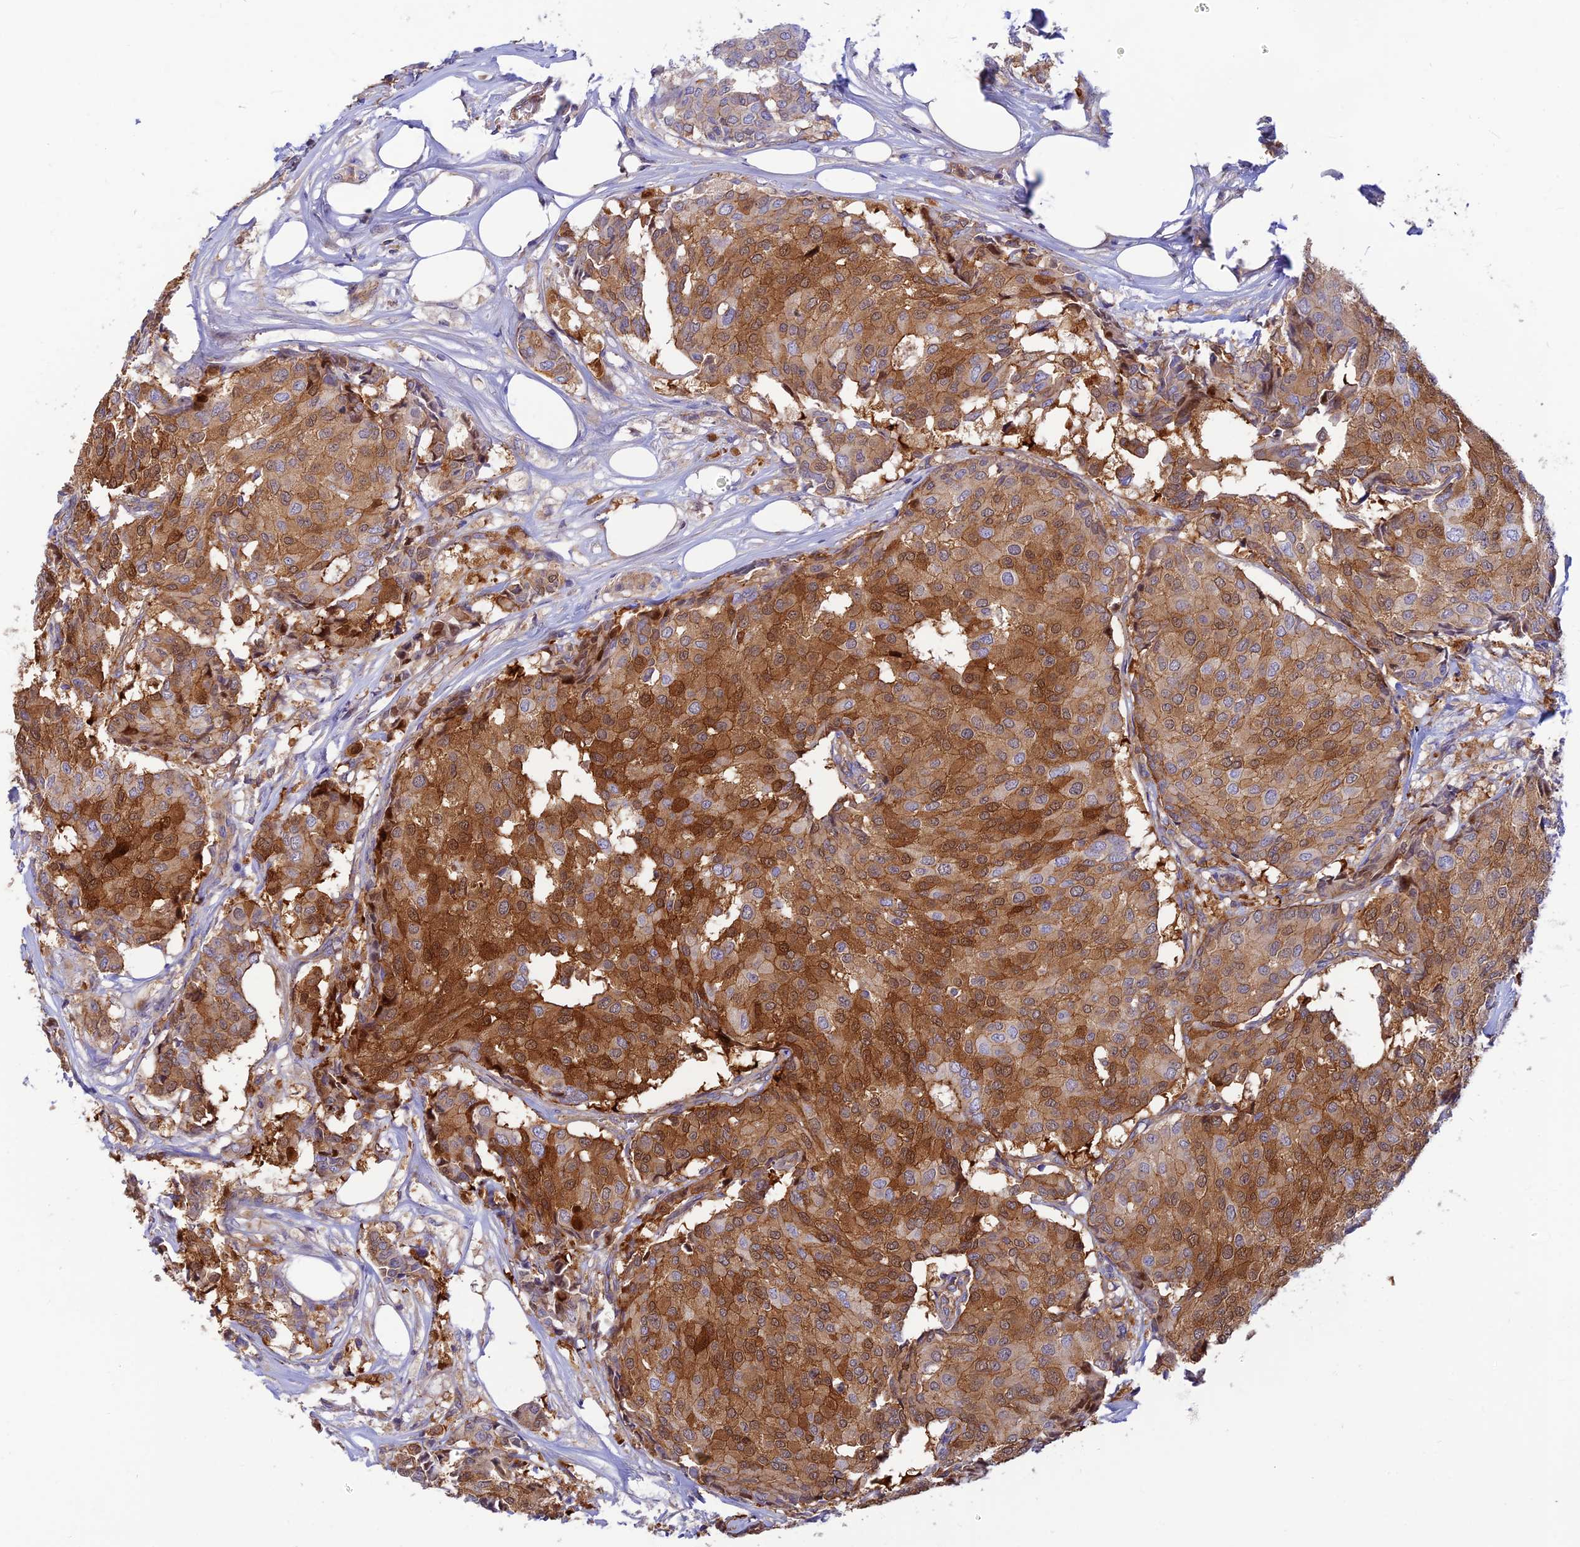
{"staining": {"intensity": "moderate", "quantity": ">75%", "location": "cytoplasmic/membranous,nuclear"}, "tissue": "breast cancer", "cell_type": "Tumor cells", "image_type": "cancer", "snomed": [{"axis": "morphology", "description": "Duct carcinoma"}, {"axis": "topography", "description": "Breast"}], "caption": "Breast cancer tissue reveals moderate cytoplasmic/membranous and nuclear expression in approximately >75% of tumor cells", "gene": "PPP1R12C", "patient": {"sex": "female", "age": 75}}